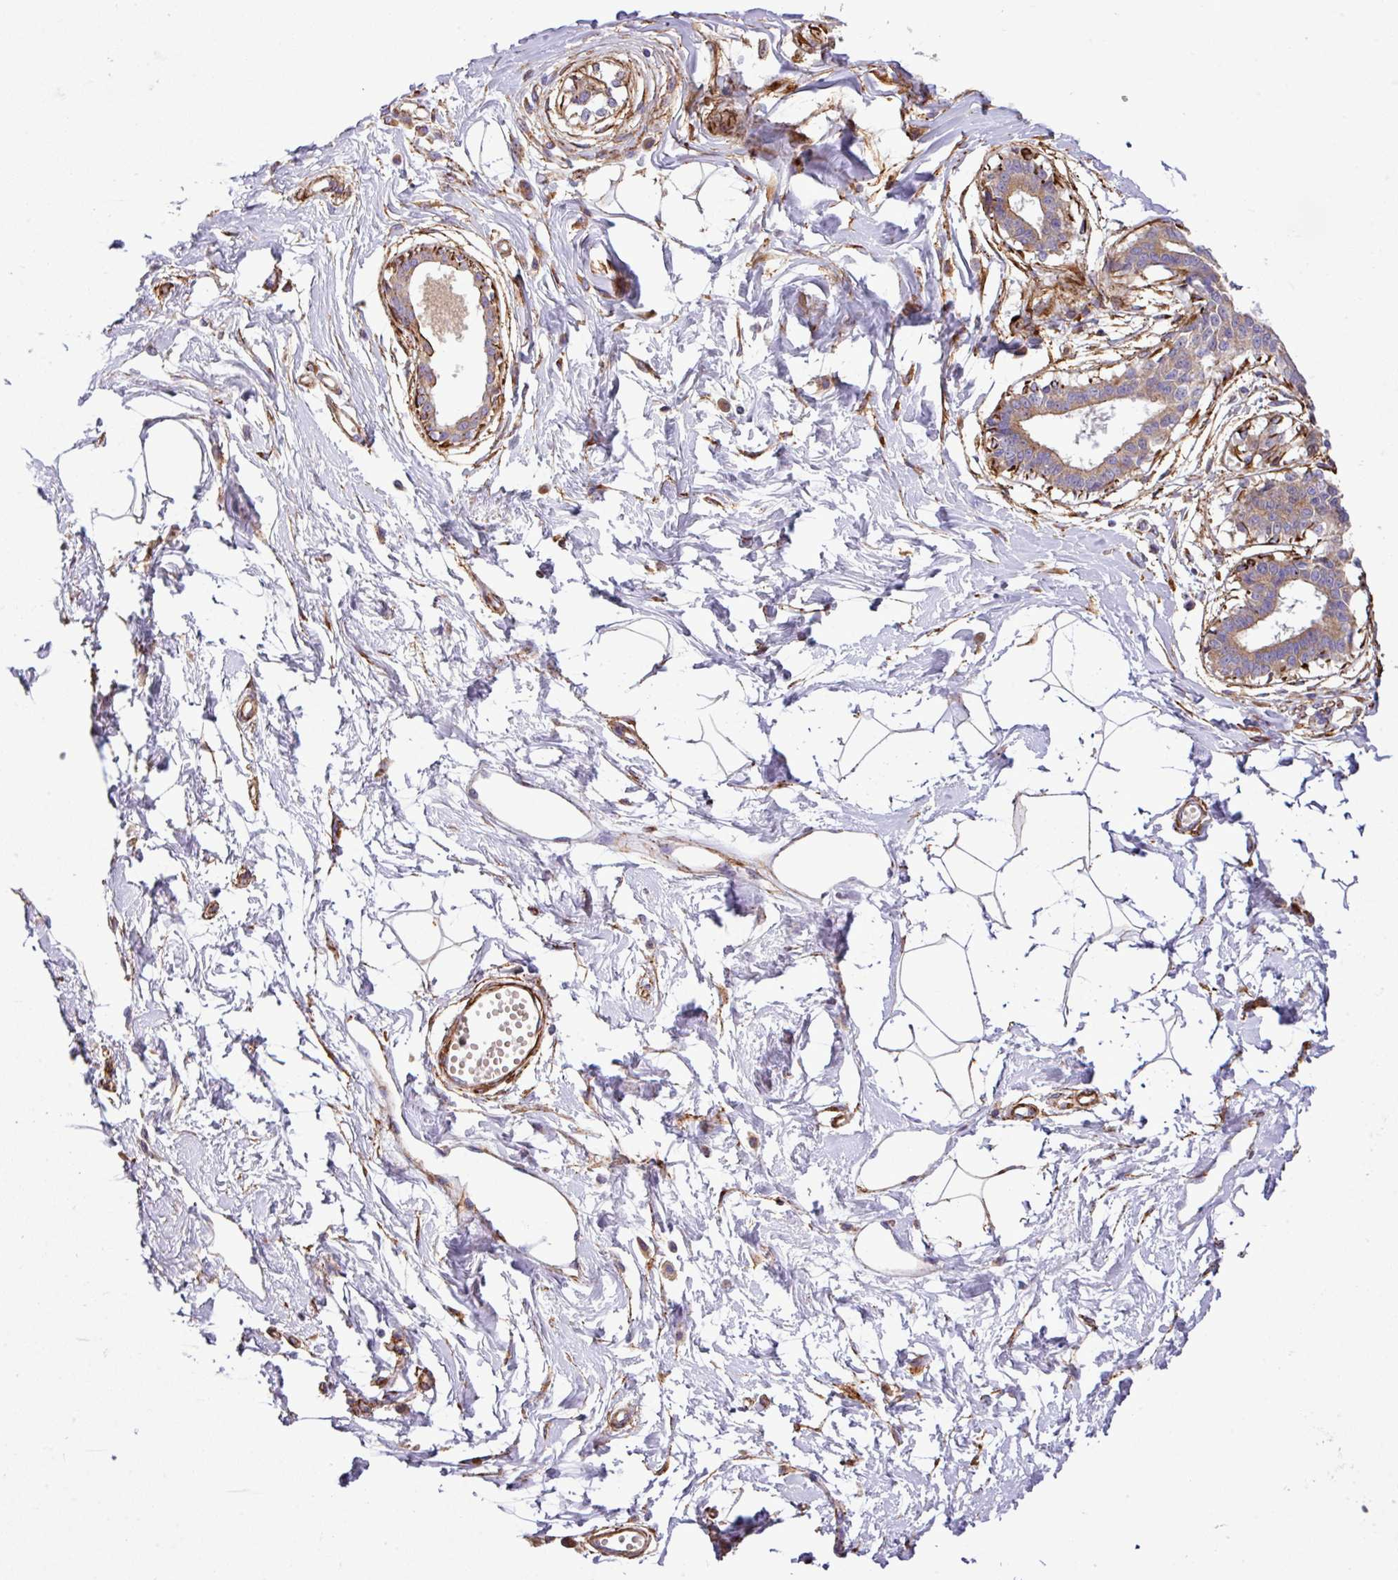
{"staining": {"intensity": "negative", "quantity": "none", "location": "none"}, "tissue": "breast", "cell_type": "Adipocytes", "image_type": "normal", "snomed": [{"axis": "morphology", "description": "Normal tissue, NOS"}, {"axis": "topography", "description": "Breast"}], "caption": "This is an IHC histopathology image of unremarkable human breast. There is no expression in adipocytes.", "gene": "FAM47E", "patient": {"sex": "female", "age": 45}}